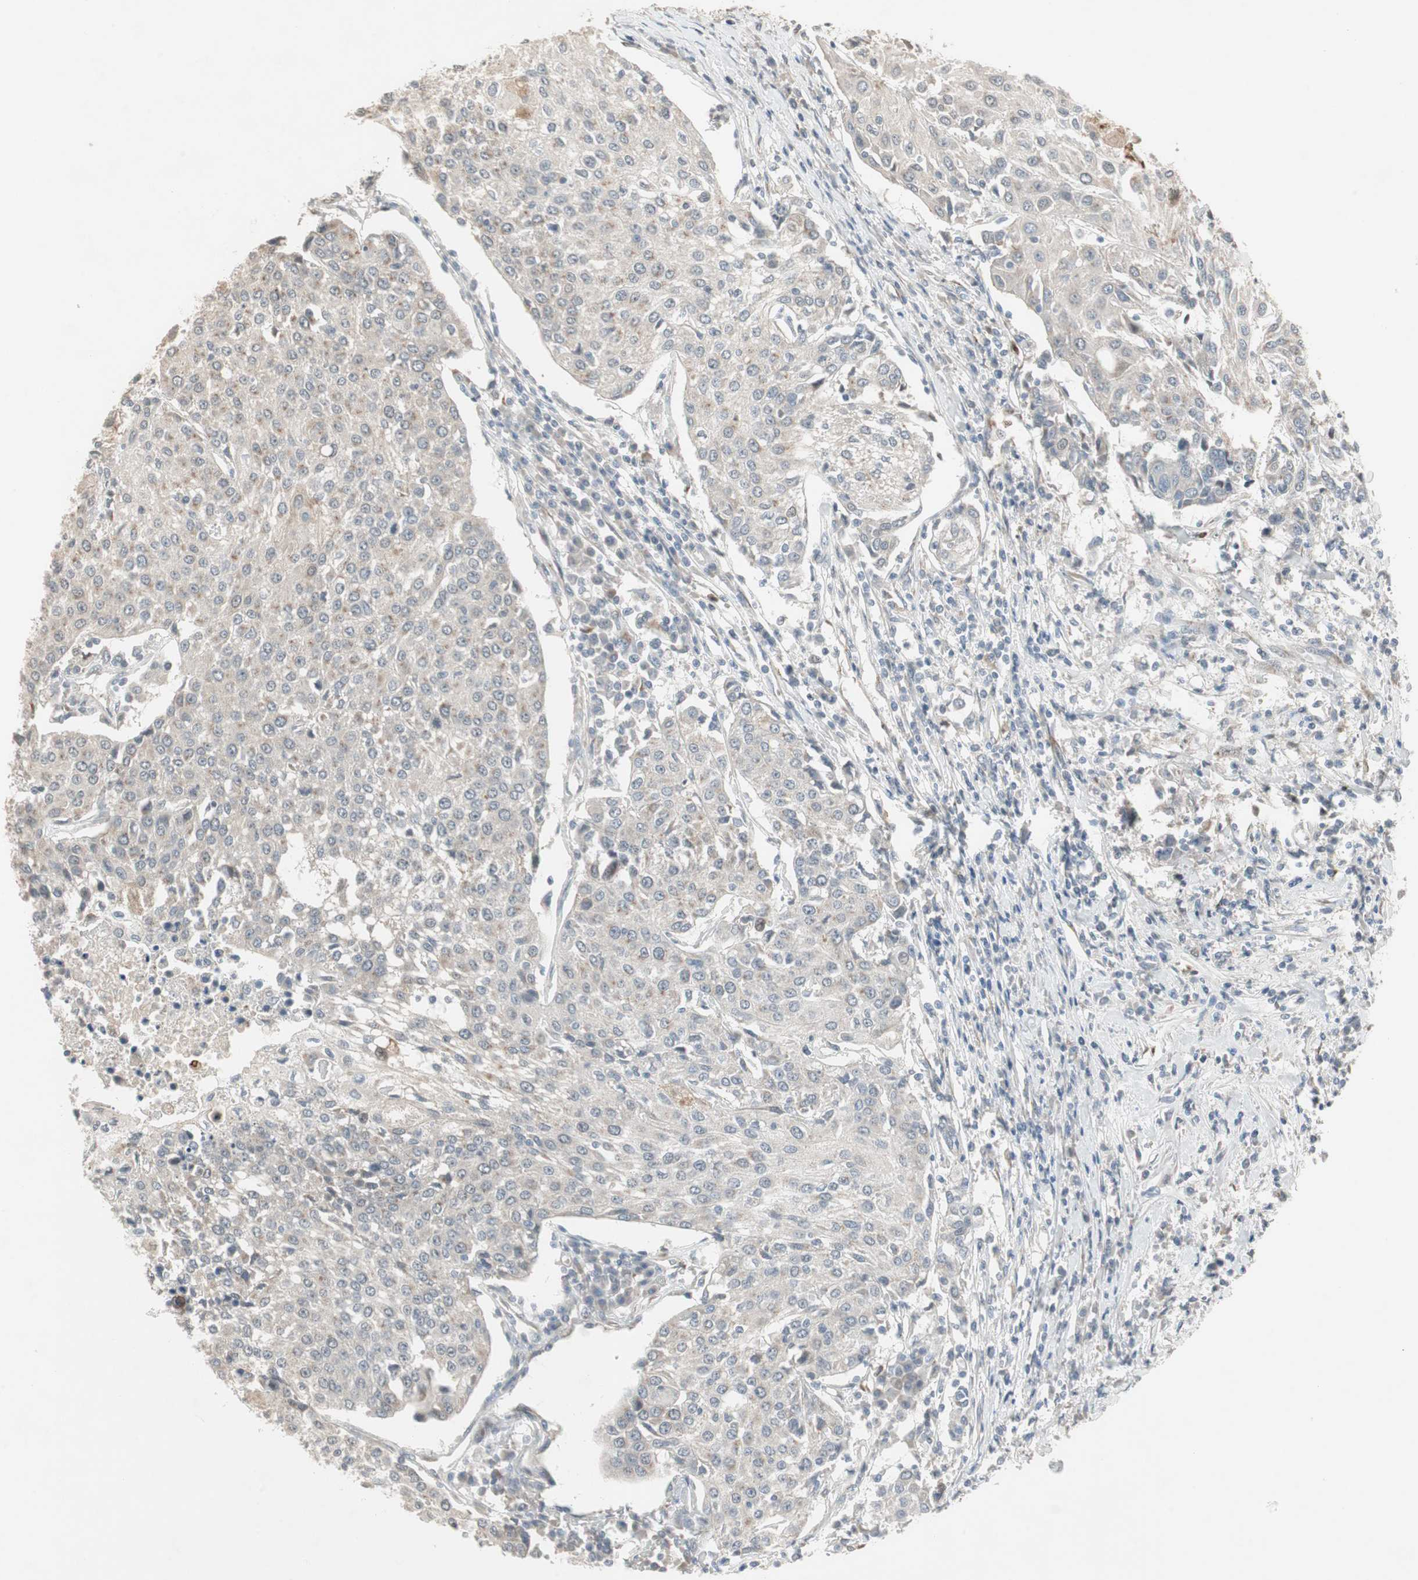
{"staining": {"intensity": "weak", "quantity": "<25%", "location": "cytoplasmic/membranous,nuclear"}, "tissue": "urothelial cancer", "cell_type": "Tumor cells", "image_type": "cancer", "snomed": [{"axis": "morphology", "description": "Urothelial carcinoma, High grade"}, {"axis": "topography", "description": "Urinary bladder"}], "caption": "This image is of high-grade urothelial carcinoma stained with immunohistochemistry (IHC) to label a protein in brown with the nuclei are counter-stained blue. There is no positivity in tumor cells.", "gene": "SNX4", "patient": {"sex": "female", "age": 85}}